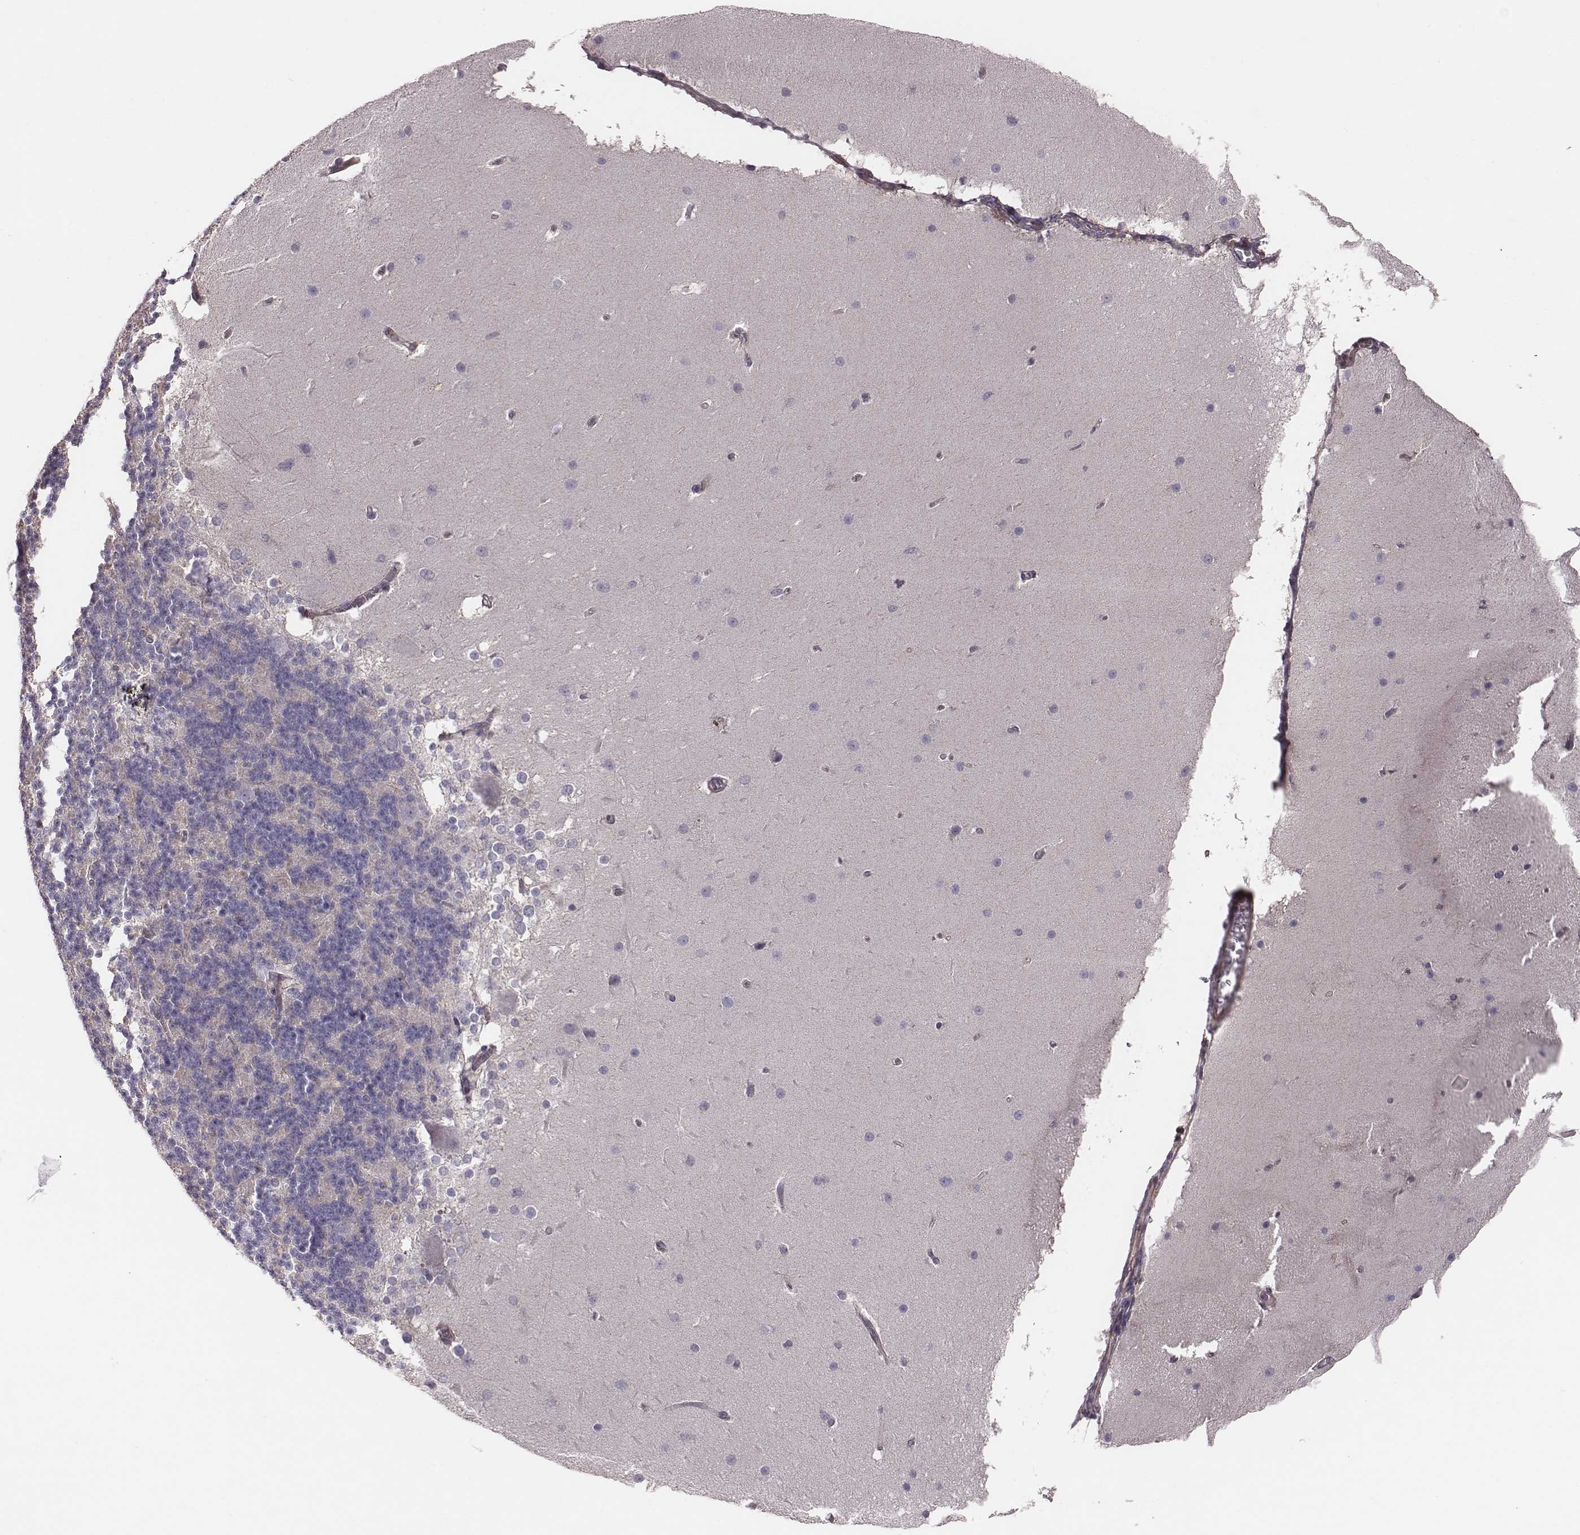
{"staining": {"intensity": "negative", "quantity": "none", "location": "none"}, "tissue": "cerebellum", "cell_type": "Cells in granular layer", "image_type": "normal", "snomed": [{"axis": "morphology", "description": "Normal tissue, NOS"}, {"axis": "topography", "description": "Cerebellum"}], "caption": "This is an immunohistochemistry histopathology image of unremarkable human cerebellum. There is no positivity in cells in granular layer.", "gene": "CAD", "patient": {"sex": "female", "age": 19}}